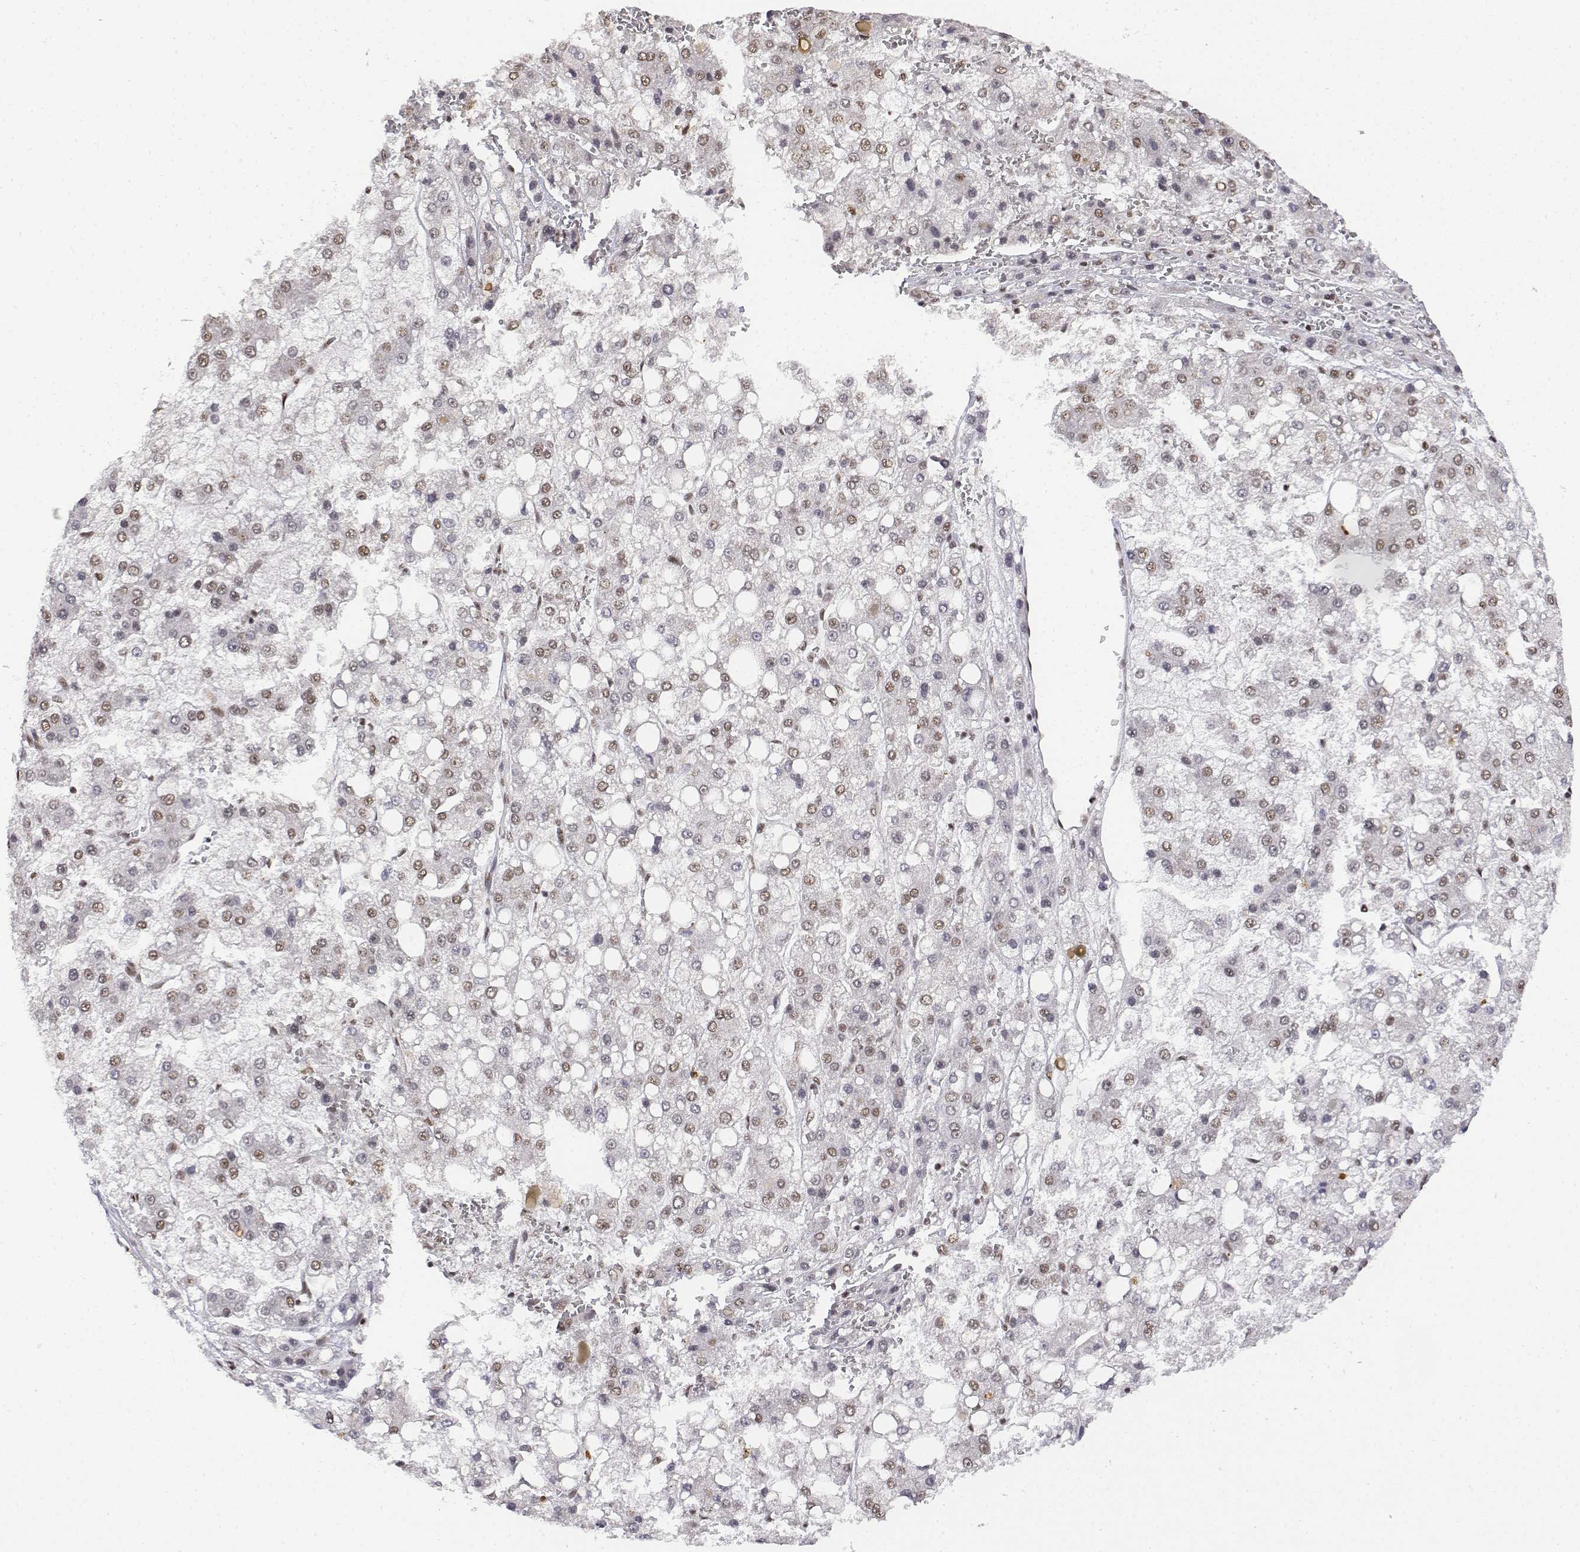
{"staining": {"intensity": "weak", "quantity": ">75%", "location": "nuclear"}, "tissue": "liver cancer", "cell_type": "Tumor cells", "image_type": "cancer", "snomed": [{"axis": "morphology", "description": "Carcinoma, Hepatocellular, NOS"}, {"axis": "topography", "description": "Liver"}], "caption": "Liver cancer (hepatocellular carcinoma) was stained to show a protein in brown. There is low levels of weak nuclear positivity in about >75% of tumor cells.", "gene": "SETD1A", "patient": {"sex": "male", "age": 73}}